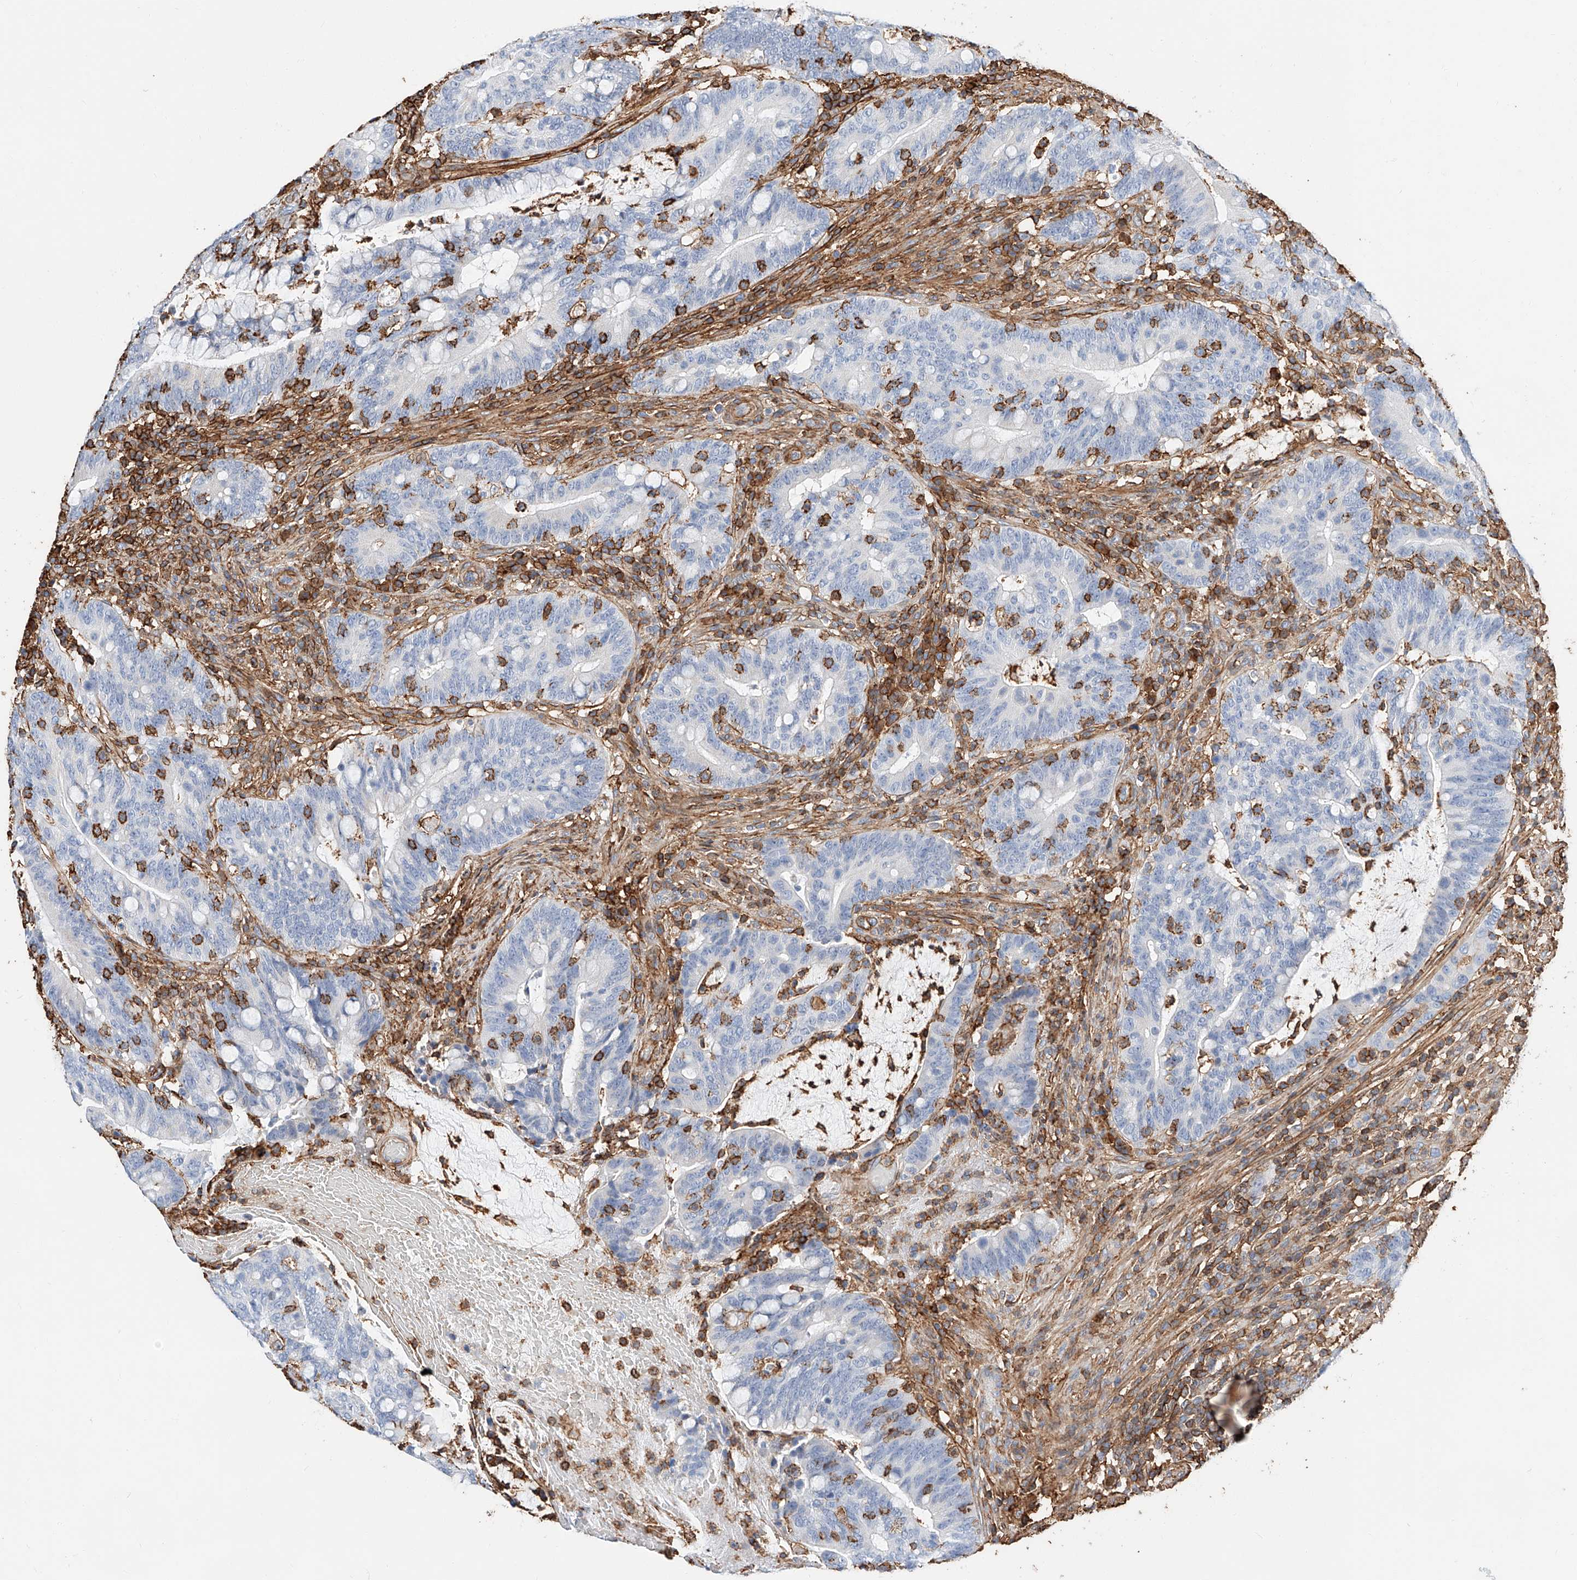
{"staining": {"intensity": "negative", "quantity": "none", "location": "none"}, "tissue": "colorectal cancer", "cell_type": "Tumor cells", "image_type": "cancer", "snomed": [{"axis": "morphology", "description": "Adenocarcinoma, NOS"}, {"axis": "topography", "description": "Colon"}], "caption": "This is an IHC photomicrograph of adenocarcinoma (colorectal). There is no positivity in tumor cells.", "gene": "WFS1", "patient": {"sex": "female", "age": 66}}